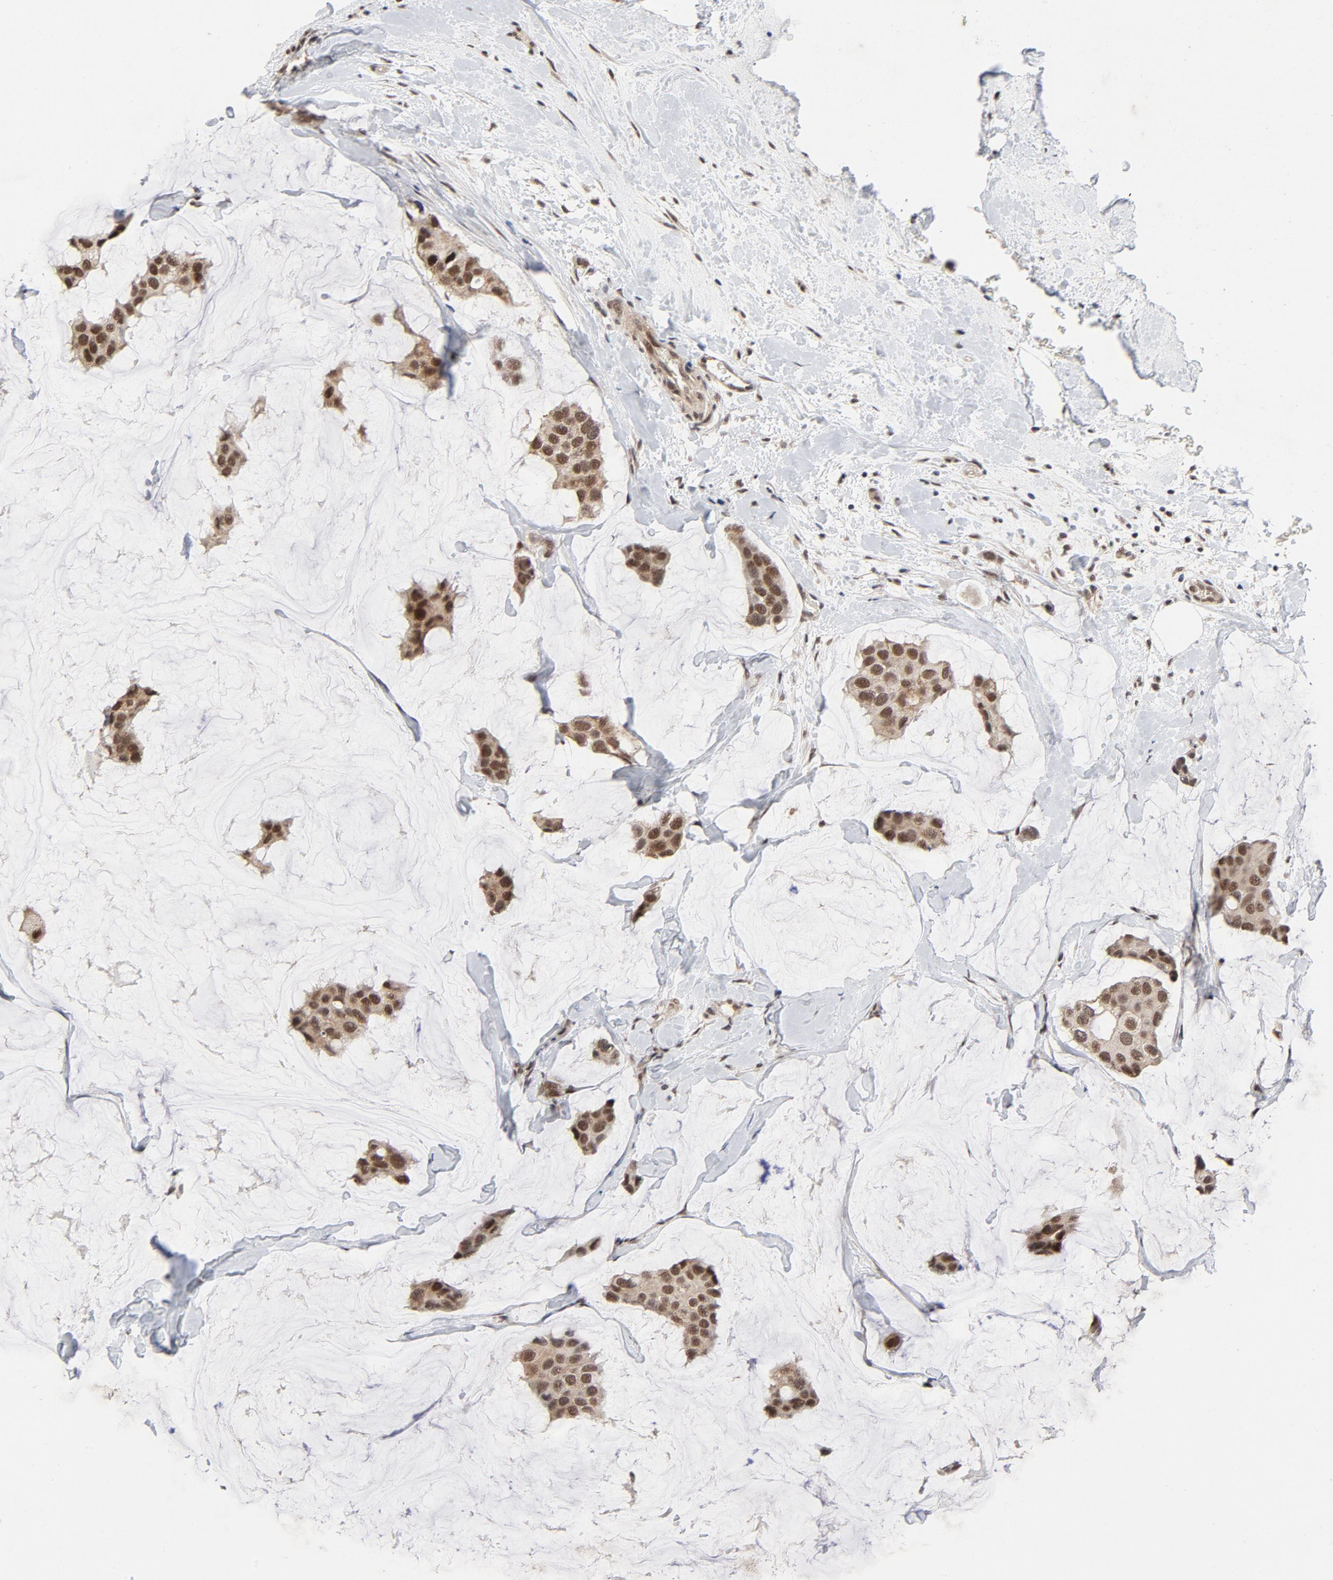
{"staining": {"intensity": "strong", "quantity": ">75%", "location": "nuclear"}, "tissue": "breast cancer", "cell_type": "Tumor cells", "image_type": "cancer", "snomed": [{"axis": "morphology", "description": "Normal tissue, NOS"}, {"axis": "morphology", "description": "Duct carcinoma"}, {"axis": "topography", "description": "Breast"}], "caption": "Breast cancer stained with DAB (3,3'-diaminobenzidine) IHC displays high levels of strong nuclear staining in about >75% of tumor cells.", "gene": "ZKSCAN8", "patient": {"sex": "female", "age": 50}}